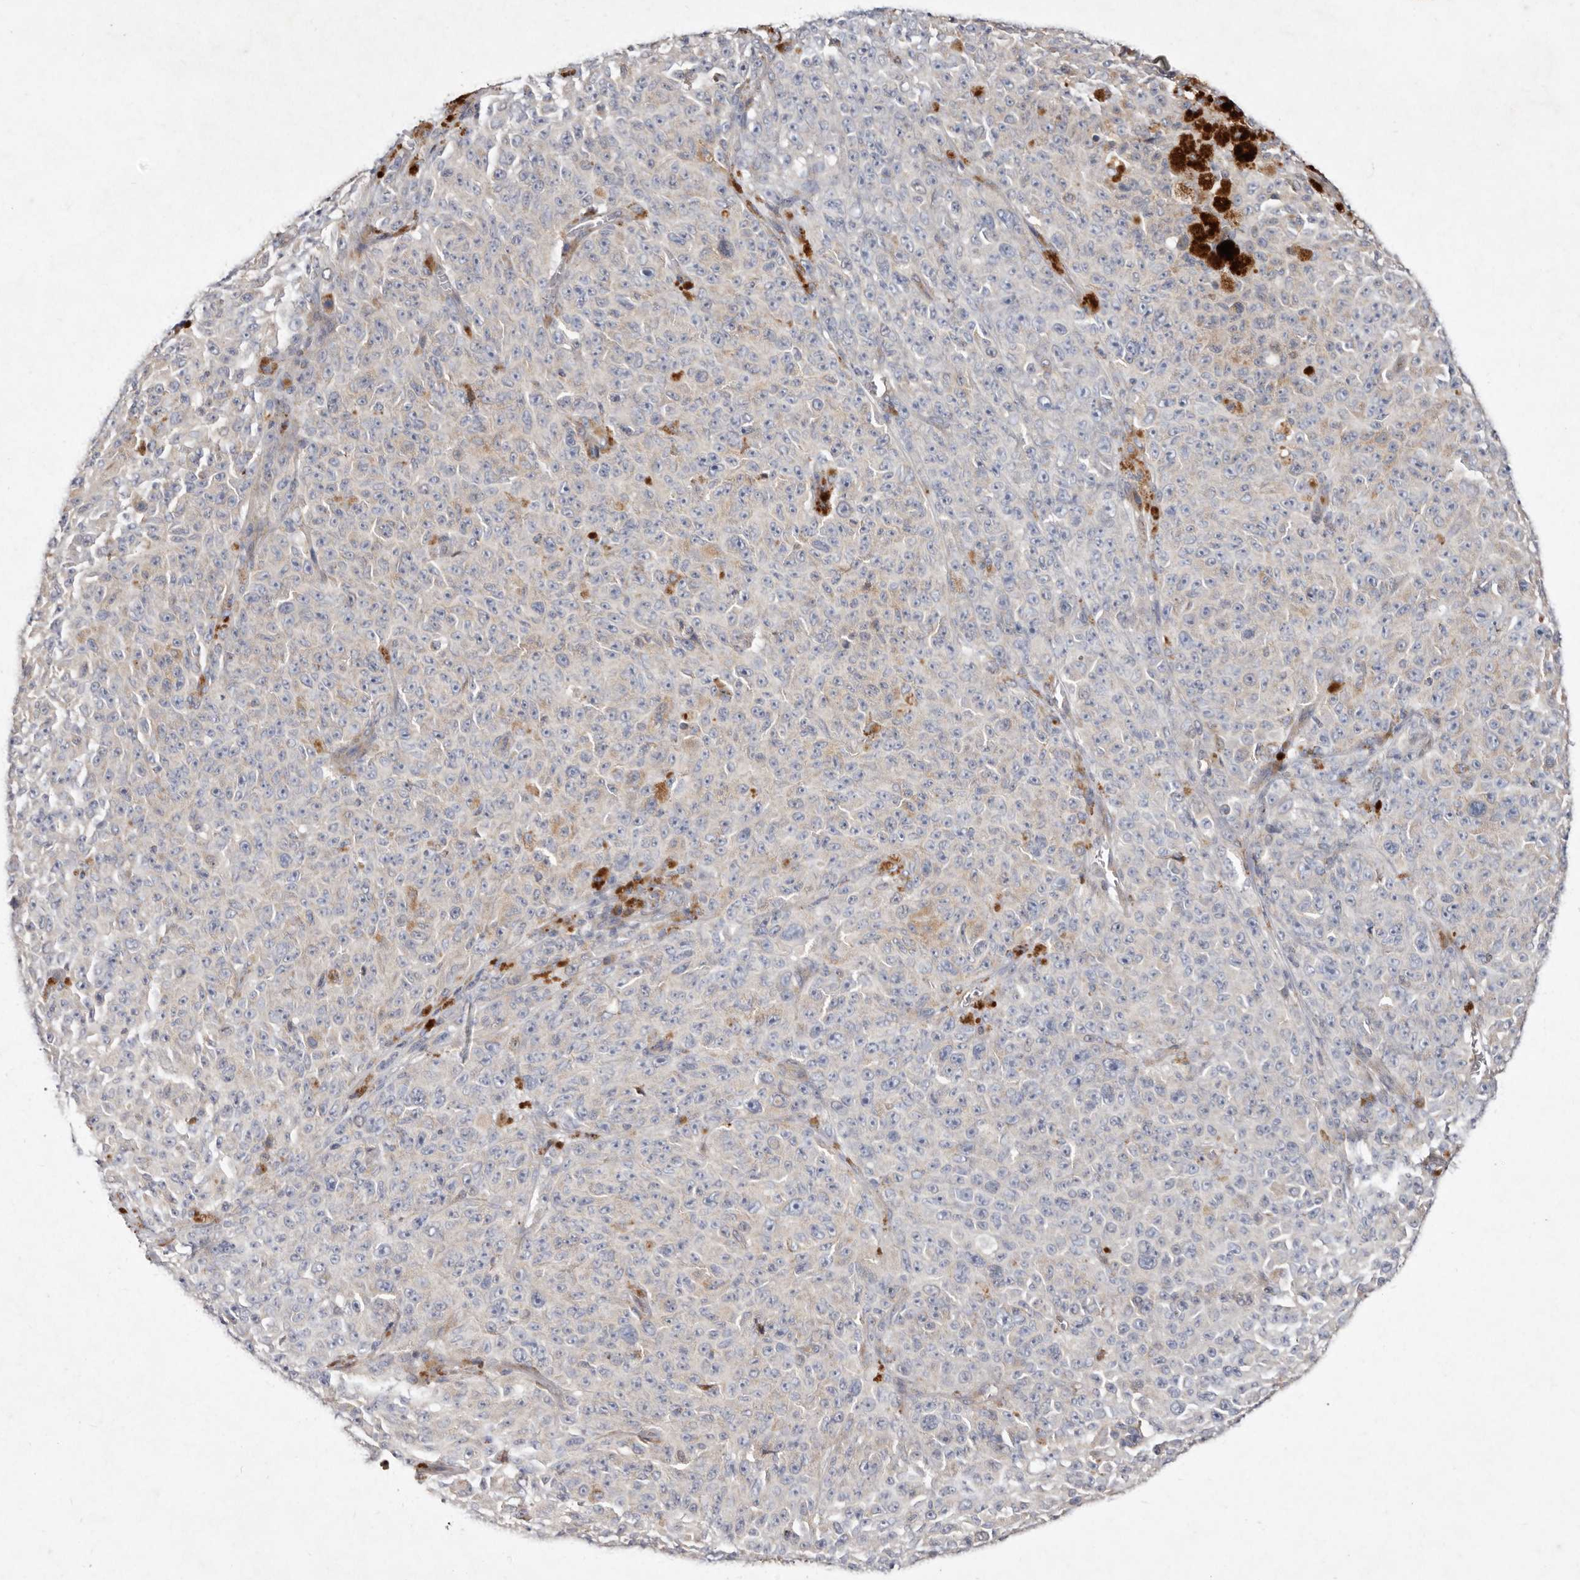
{"staining": {"intensity": "negative", "quantity": "none", "location": "none"}, "tissue": "melanoma", "cell_type": "Tumor cells", "image_type": "cancer", "snomed": [{"axis": "morphology", "description": "Malignant melanoma, NOS"}, {"axis": "topography", "description": "Skin"}], "caption": "A photomicrograph of human malignant melanoma is negative for staining in tumor cells.", "gene": "SLC25A20", "patient": {"sex": "female", "age": 82}}